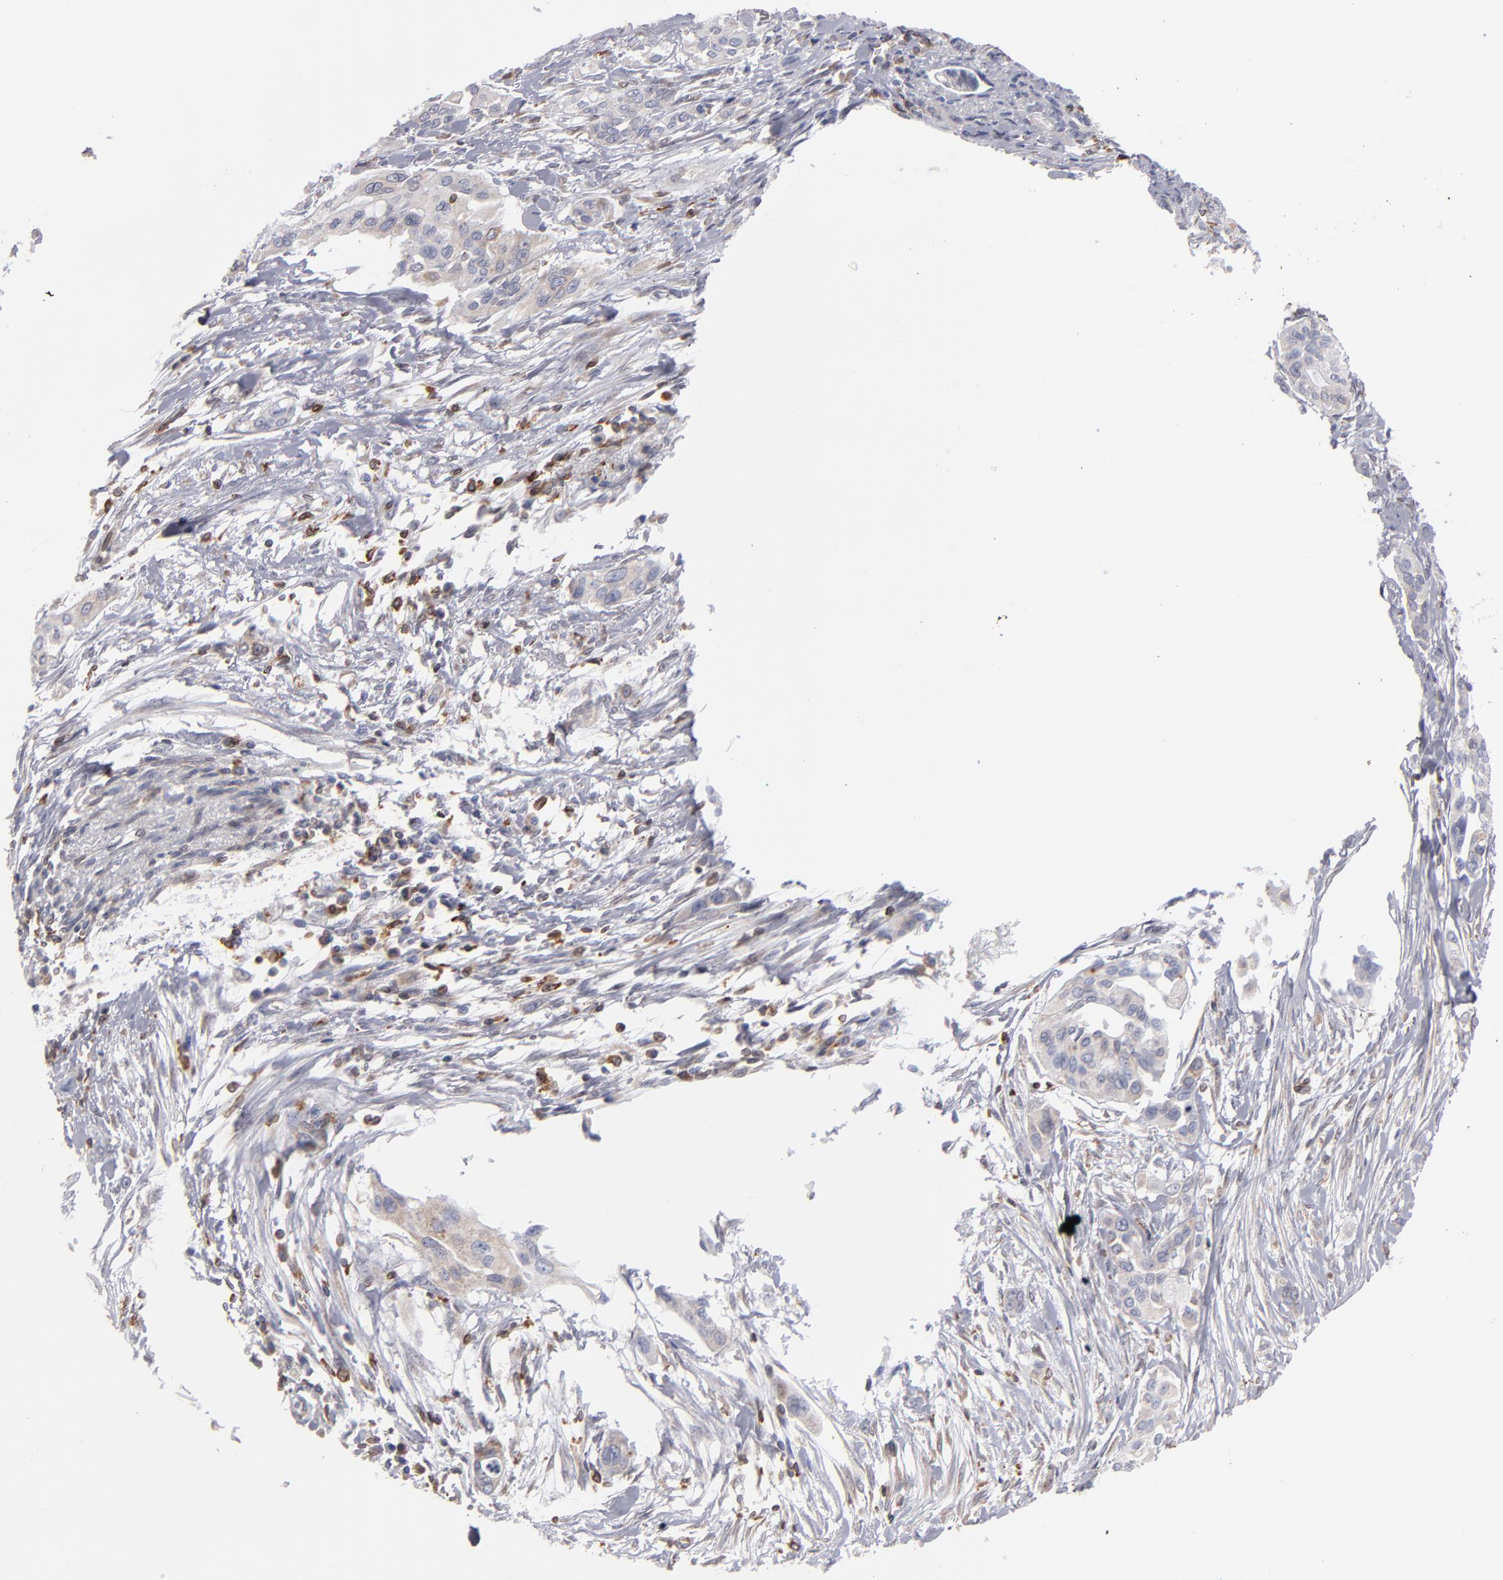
{"staining": {"intensity": "weak", "quantity": ">75%", "location": "cytoplasmic/membranous"}, "tissue": "pancreatic cancer", "cell_type": "Tumor cells", "image_type": "cancer", "snomed": [{"axis": "morphology", "description": "Adenocarcinoma, NOS"}, {"axis": "topography", "description": "Pancreas"}], "caption": "An immunohistochemistry photomicrograph of neoplastic tissue is shown. Protein staining in brown shows weak cytoplasmic/membranous positivity in pancreatic cancer (adenocarcinoma) within tumor cells.", "gene": "TMX1", "patient": {"sex": "female", "age": 60}}